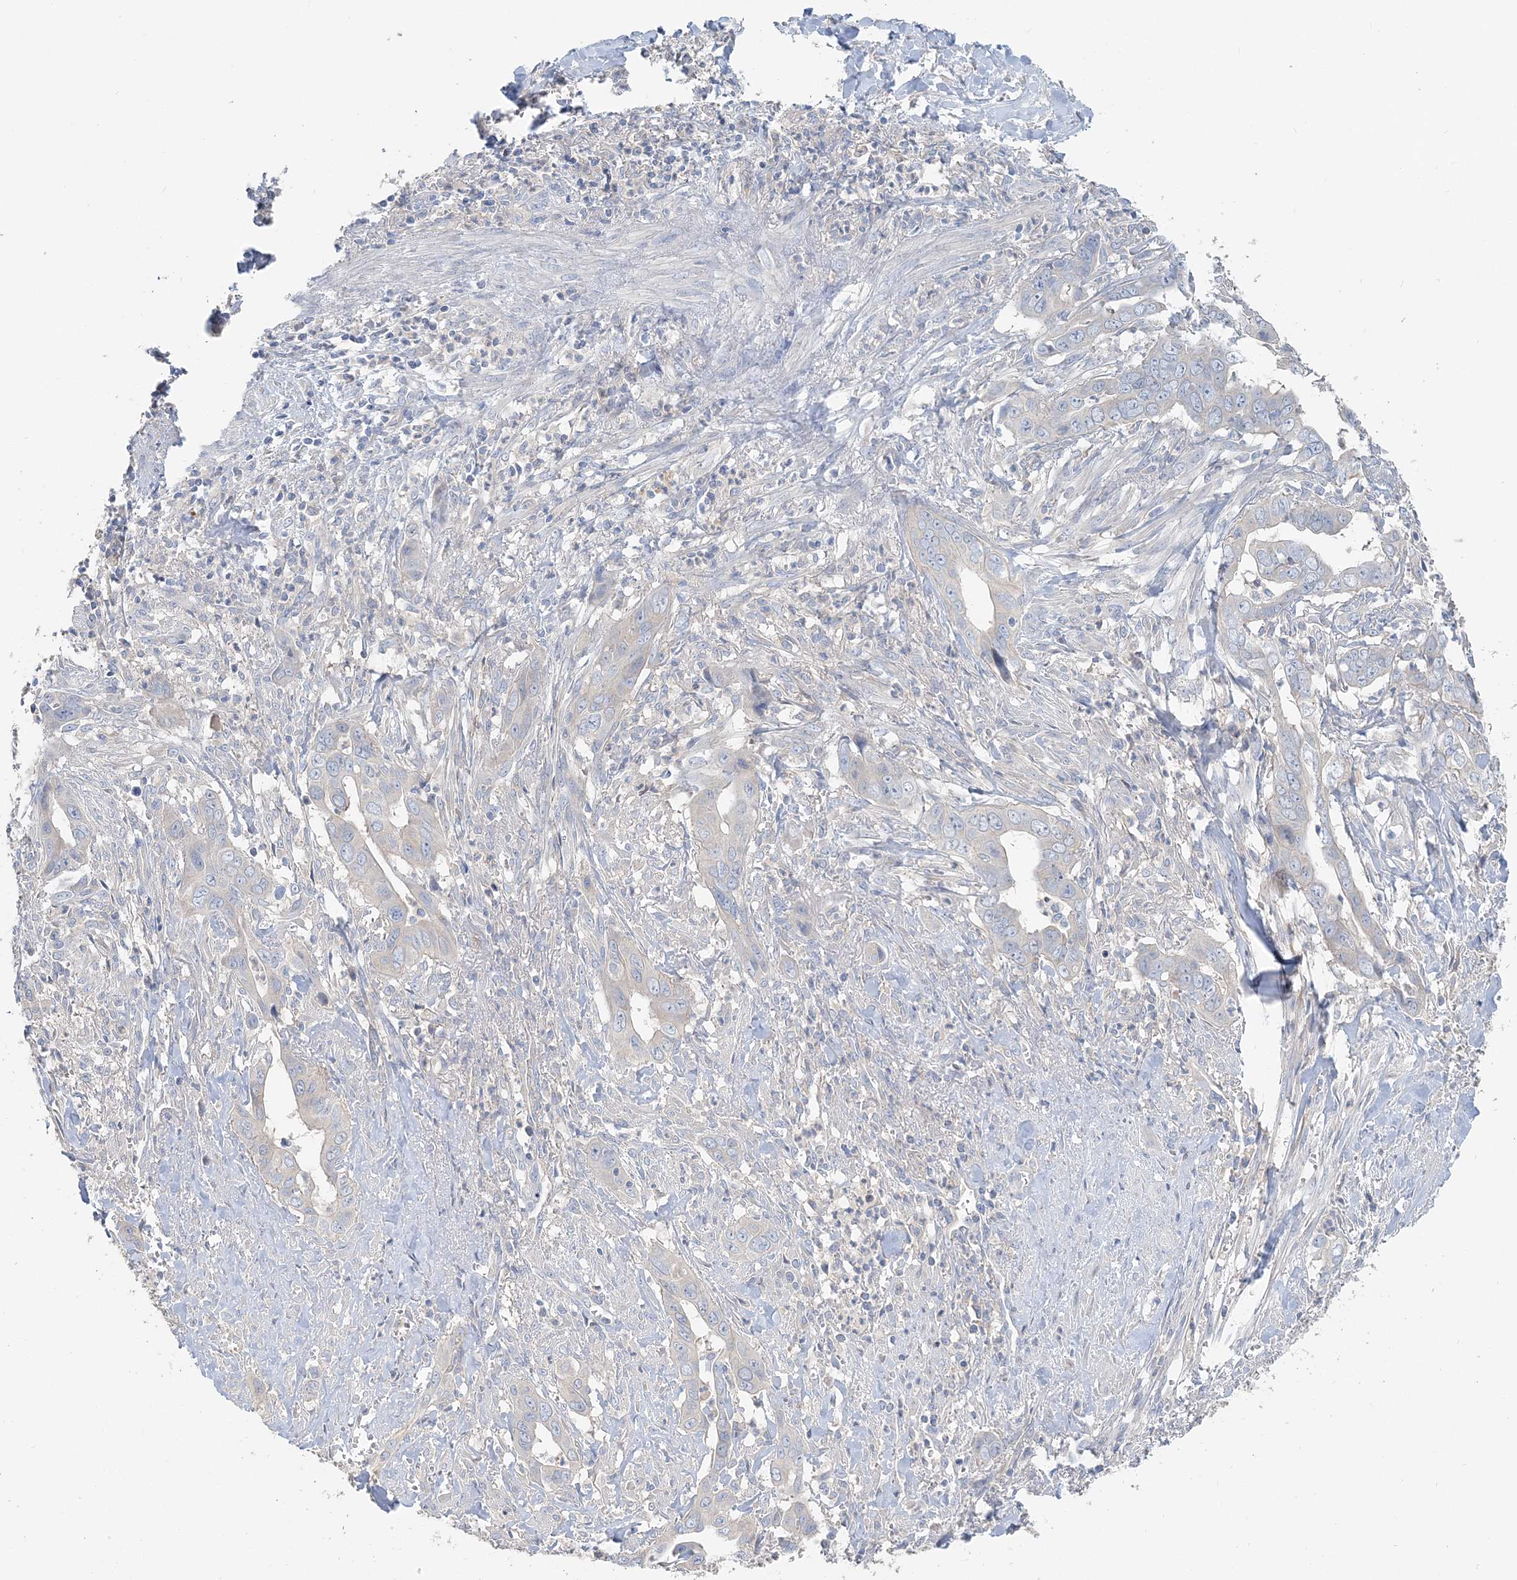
{"staining": {"intensity": "negative", "quantity": "none", "location": "none"}, "tissue": "liver cancer", "cell_type": "Tumor cells", "image_type": "cancer", "snomed": [{"axis": "morphology", "description": "Cholangiocarcinoma"}, {"axis": "topography", "description": "Liver"}], "caption": "Immunohistochemistry (IHC) micrograph of human liver cancer stained for a protein (brown), which exhibits no positivity in tumor cells. The staining is performed using DAB (3,3'-diaminobenzidine) brown chromogen with nuclei counter-stained in using hematoxylin.", "gene": "TBC1D5", "patient": {"sex": "female", "age": 79}}